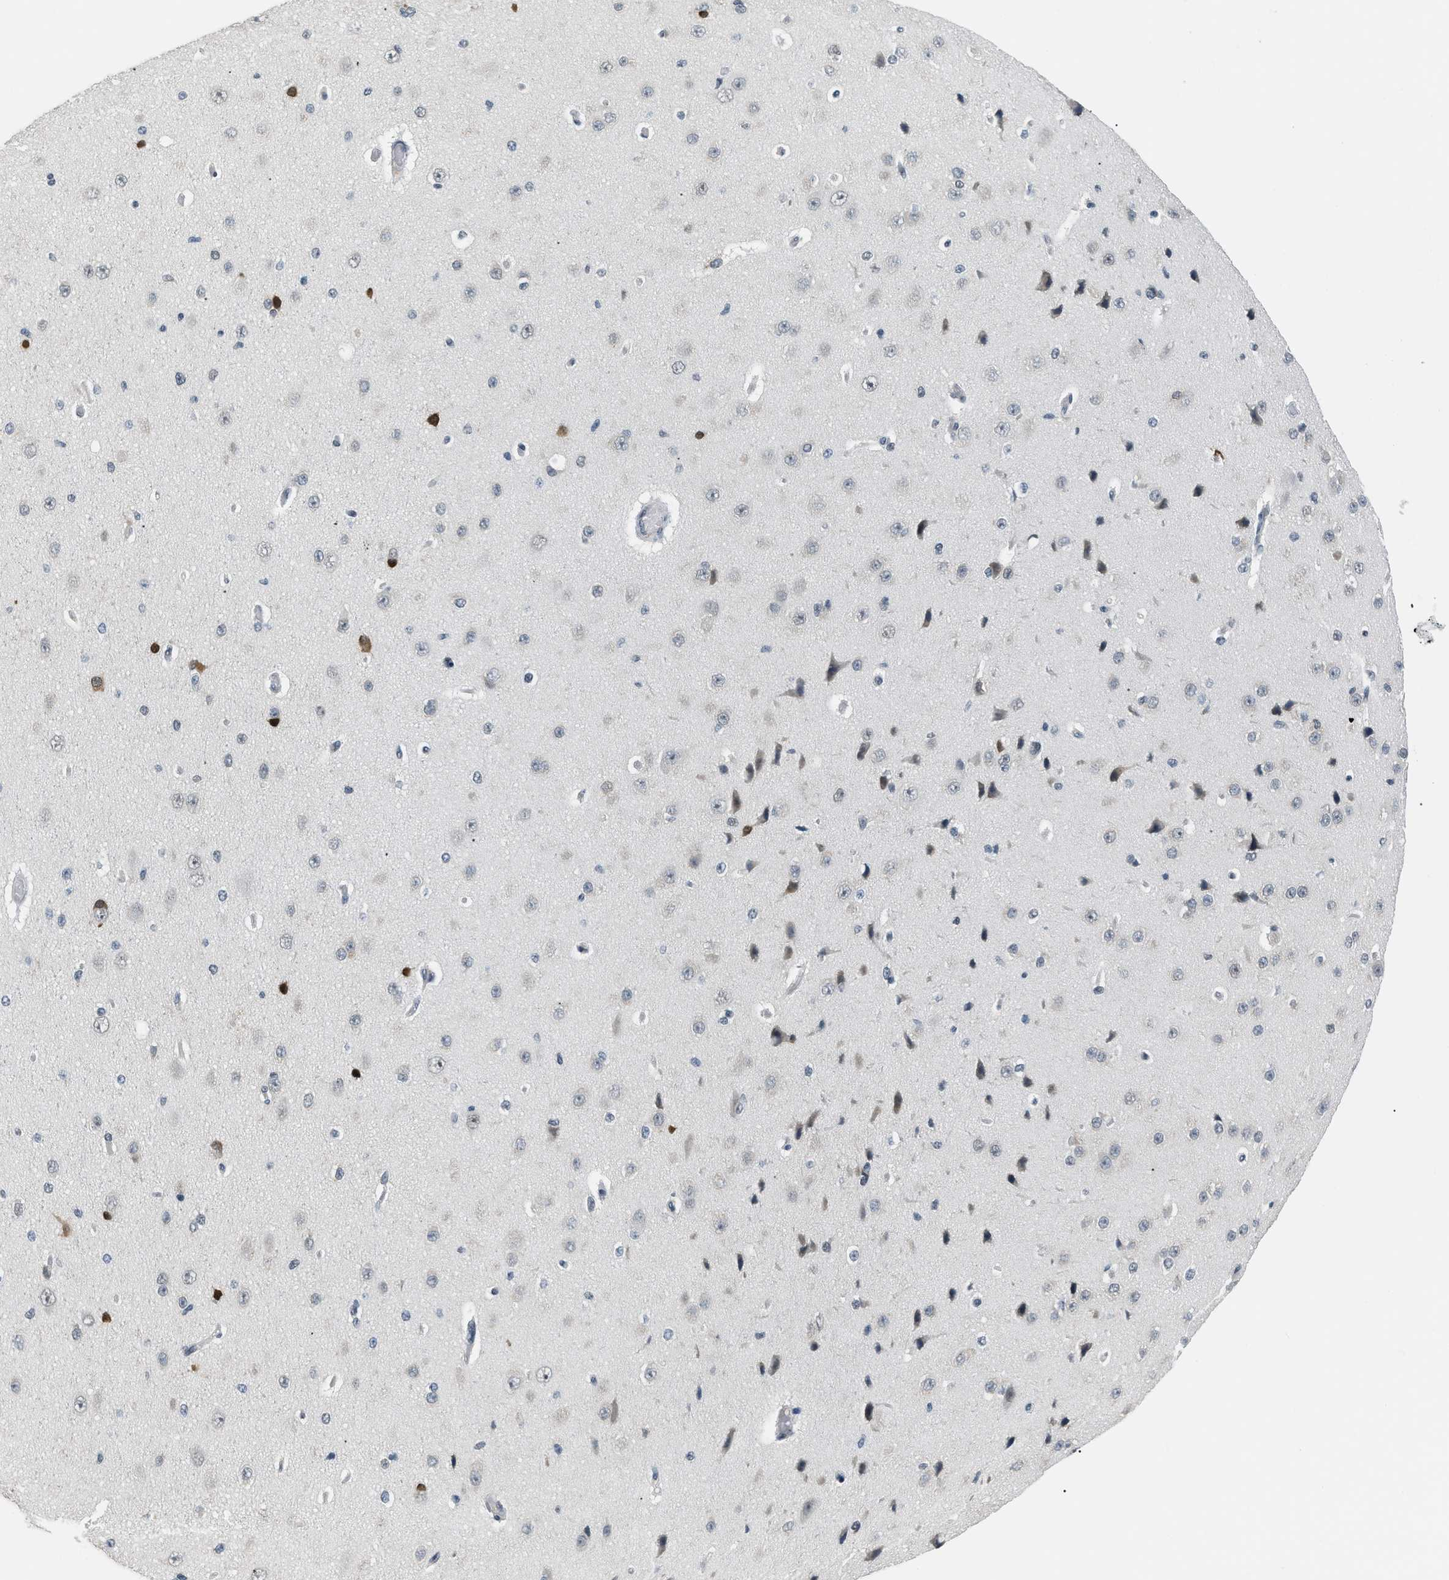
{"staining": {"intensity": "negative", "quantity": "none", "location": "none"}, "tissue": "cerebral cortex", "cell_type": "Endothelial cells", "image_type": "normal", "snomed": [{"axis": "morphology", "description": "Normal tissue, NOS"}, {"axis": "morphology", "description": "Developmental malformation"}, {"axis": "topography", "description": "Cerebral cortex"}], "caption": "A histopathology image of cerebral cortex stained for a protein exhibits no brown staining in endothelial cells. (Brightfield microscopy of DAB IHC at high magnification).", "gene": "MZF1", "patient": {"sex": "female", "age": 30}}